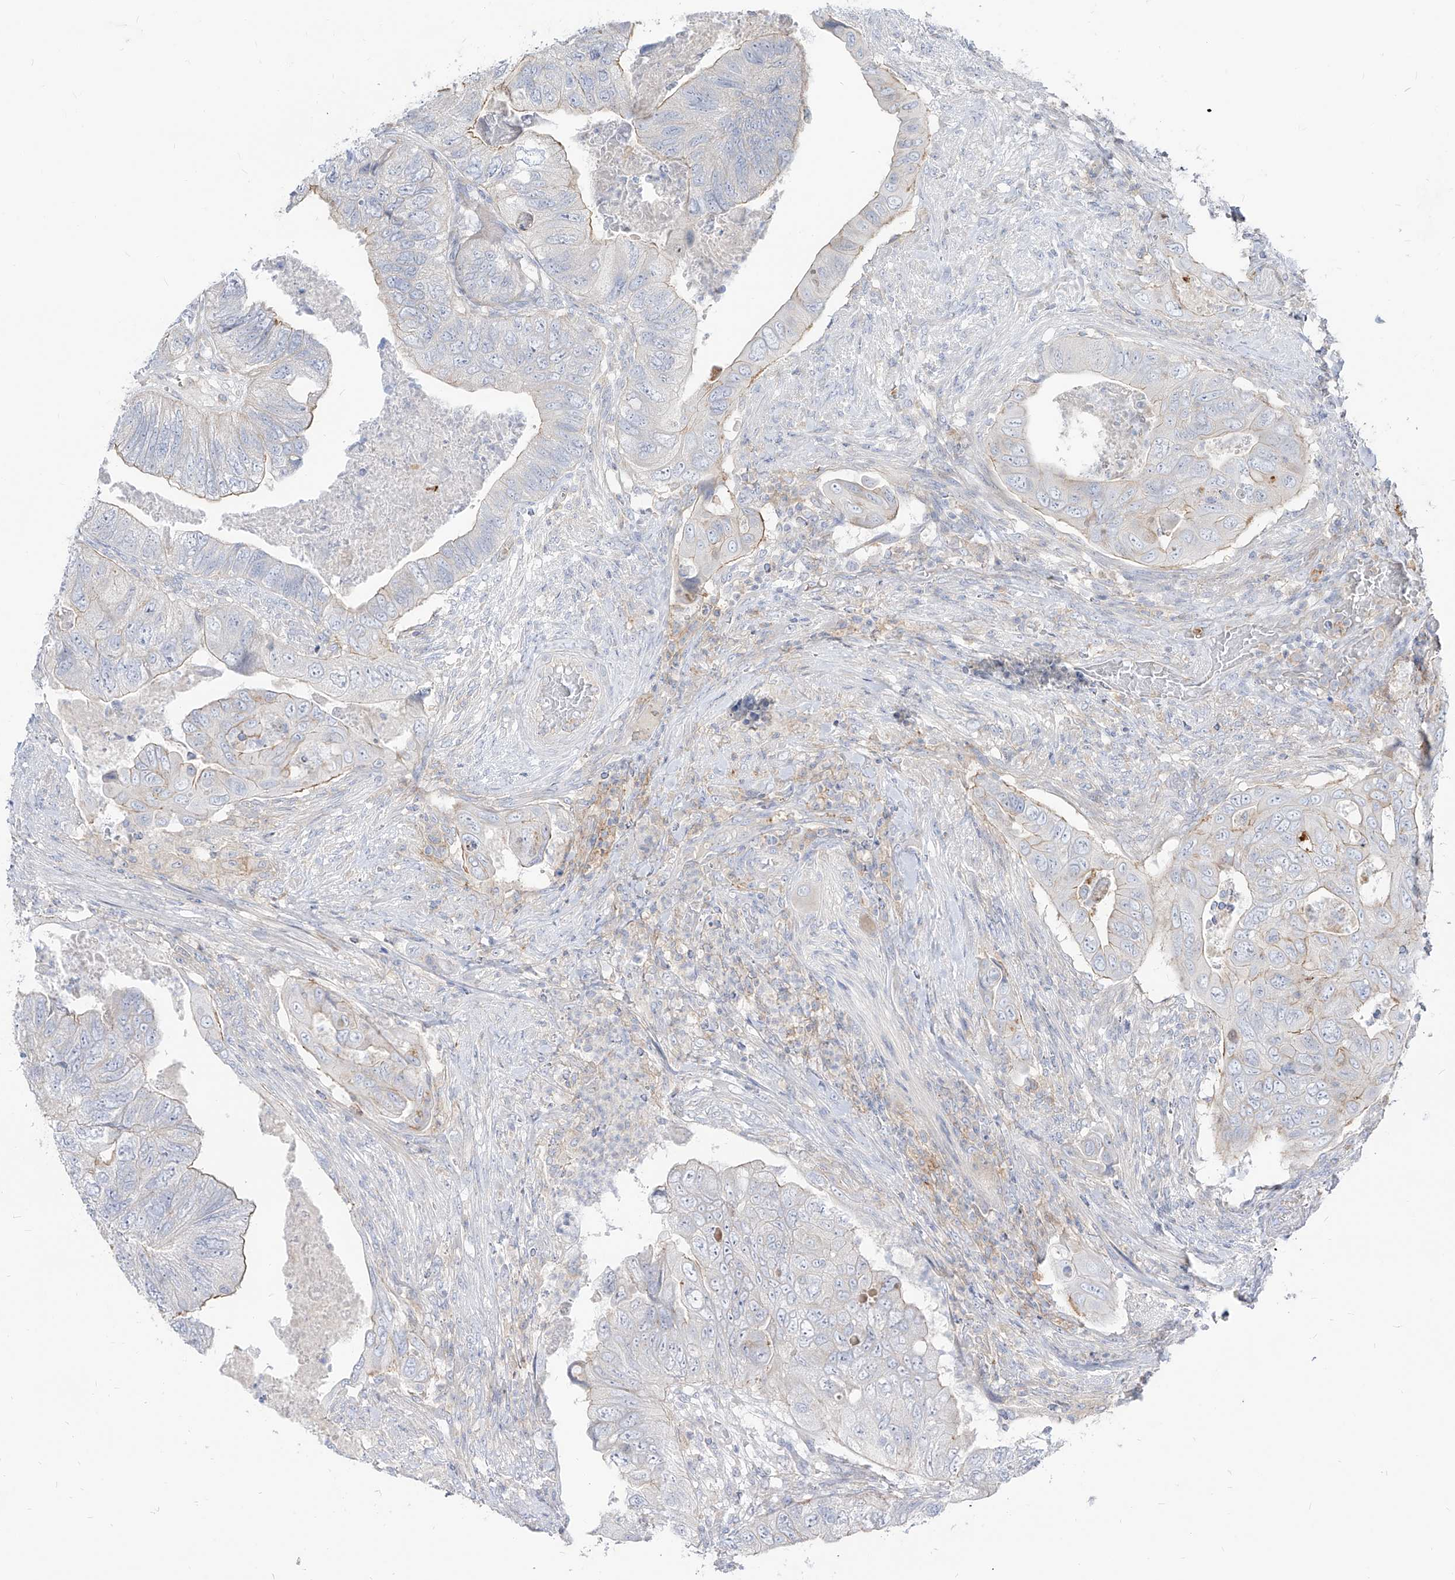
{"staining": {"intensity": "moderate", "quantity": "<25%", "location": "cytoplasmic/membranous"}, "tissue": "colorectal cancer", "cell_type": "Tumor cells", "image_type": "cancer", "snomed": [{"axis": "morphology", "description": "Adenocarcinoma, NOS"}, {"axis": "topography", "description": "Rectum"}], "caption": "Immunohistochemistry (IHC) histopathology image of neoplastic tissue: human colorectal cancer (adenocarcinoma) stained using immunohistochemistry demonstrates low levels of moderate protein expression localized specifically in the cytoplasmic/membranous of tumor cells, appearing as a cytoplasmic/membranous brown color.", "gene": "RBFOX3", "patient": {"sex": "male", "age": 63}}